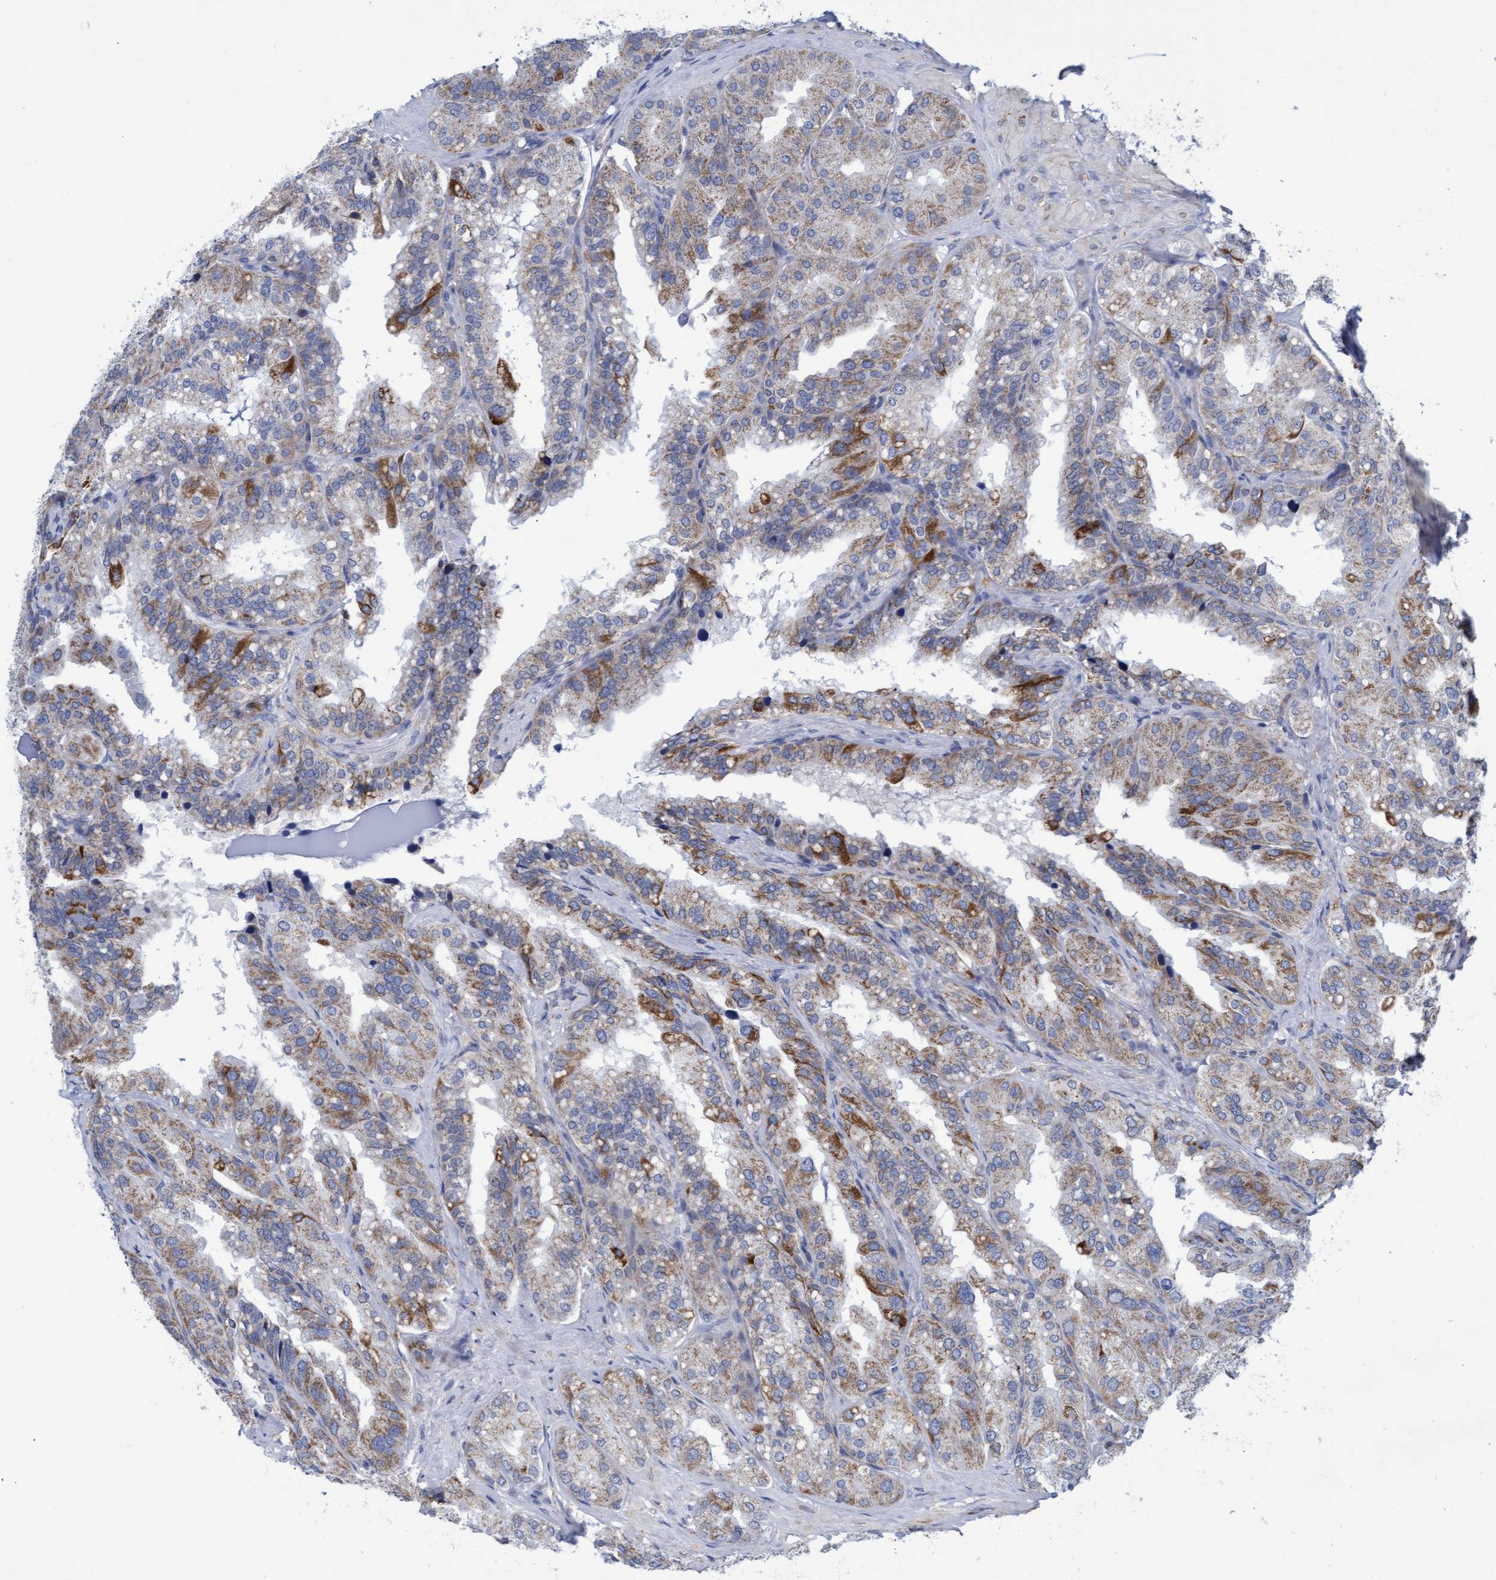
{"staining": {"intensity": "moderate", "quantity": "25%-75%", "location": "cytoplasmic/membranous"}, "tissue": "seminal vesicle", "cell_type": "Glandular cells", "image_type": "normal", "snomed": [{"axis": "morphology", "description": "Normal tissue, NOS"}, {"axis": "topography", "description": "Prostate"}, {"axis": "topography", "description": "Seminal veicle"}], "caption": "Immunohistochemistry (DAB) staining of unremarkable human seminal vesicle reveals moderate cytoplasmic/membranous protein staining in about 25%-75% of glandular cells.", "gene": "ZNF750", "patient": {"sex": "male", "age": 51}}